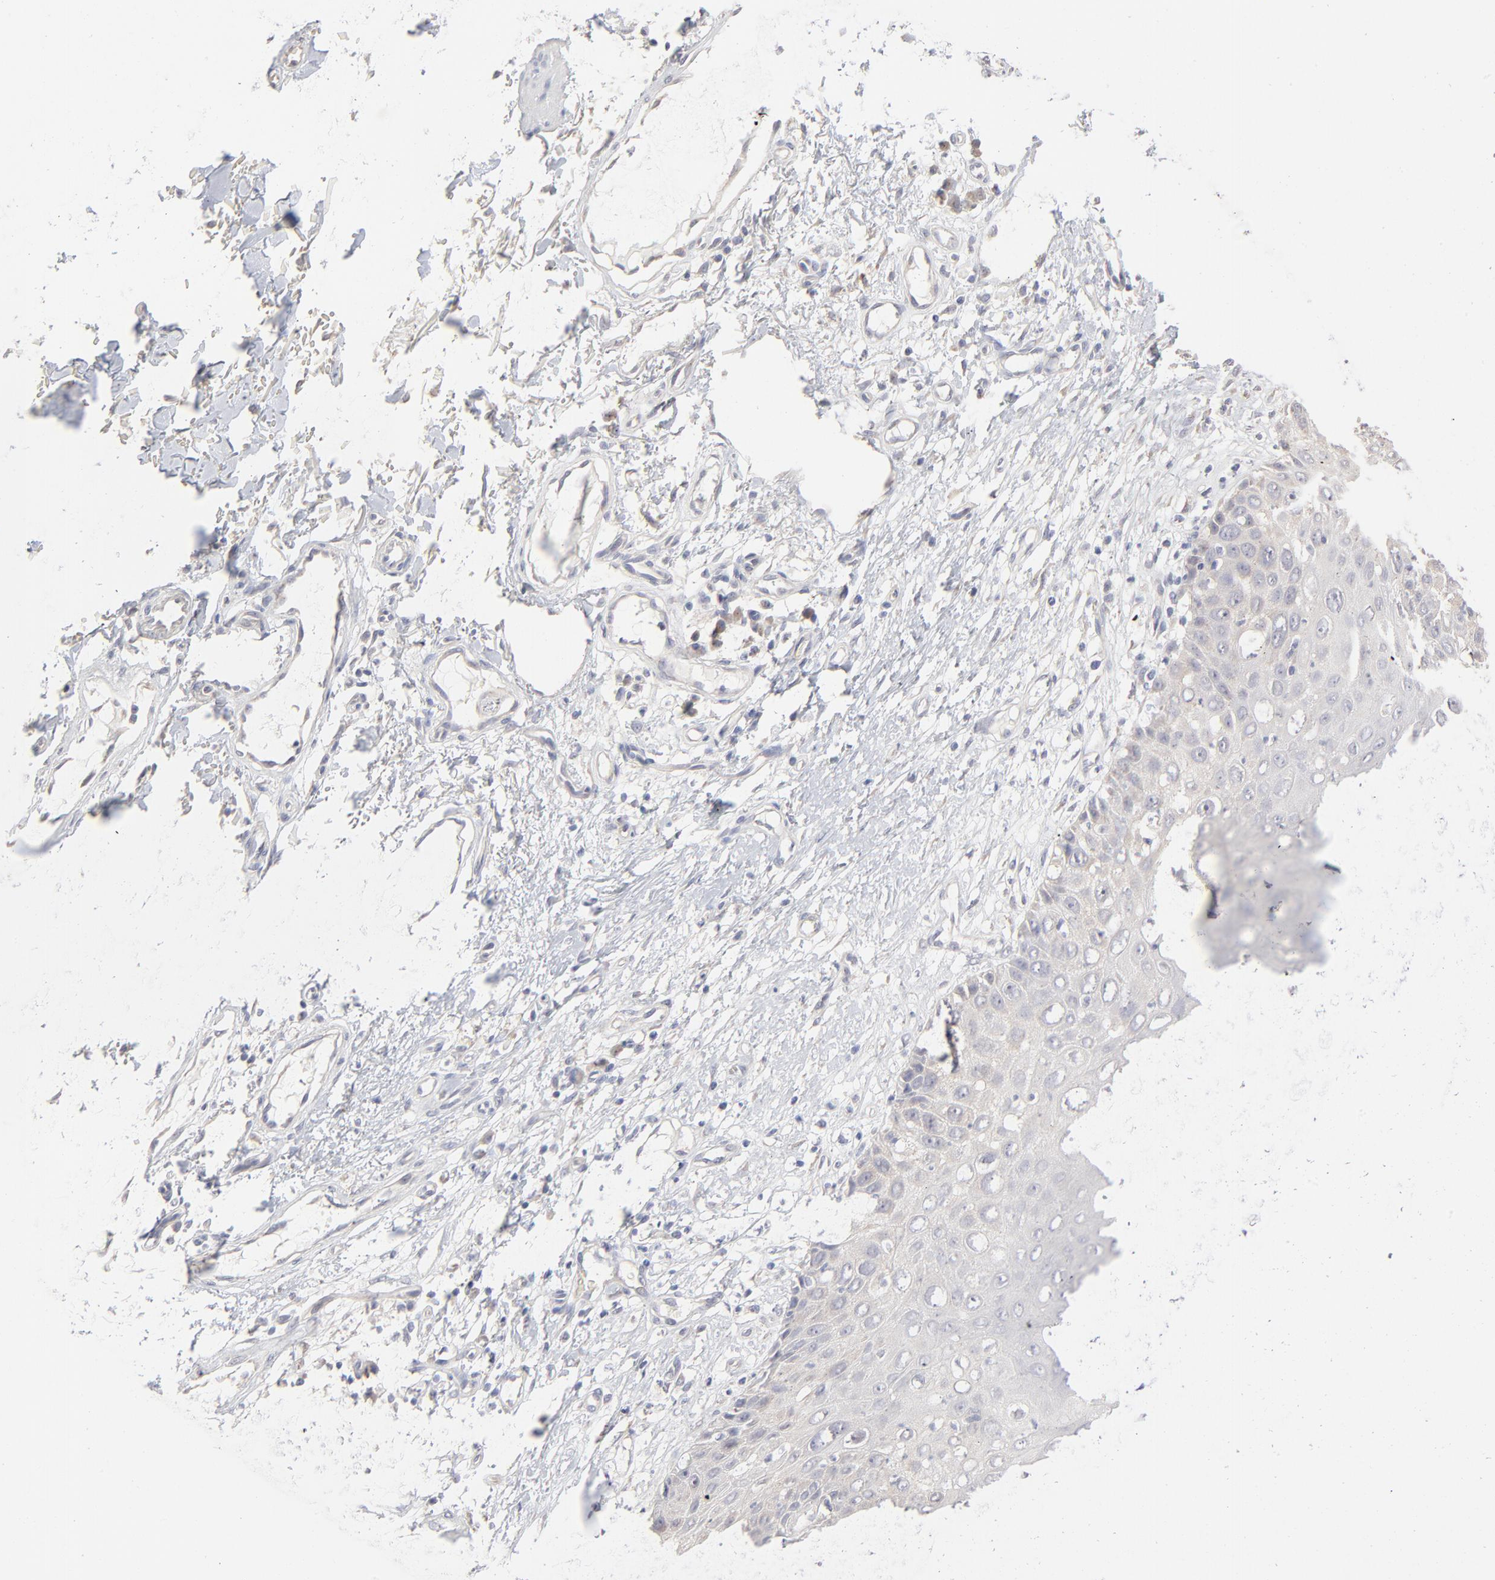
{"staining": {"intensity": "weak", "quantity": "25%-75%", "location": "cytoplasmic/membranous,nuclear"}, "tissue": "skin cancer", "cell_type": "Tumor cells", "image_type": "cancer", "snomed": [{"axis": "morphology", "description": "Squamous cell carcinoma, NOS"}, {"axis": "topography", "description": "Skin"}], "caption": "A brown stain labels weak cytoplasmic/membranous and nuclear positivity of a protein in human squamous cell carcinoma (skin) tumor cells.", "gene": "DNAL4", "patient": {"sex": "male", "age": 87}}